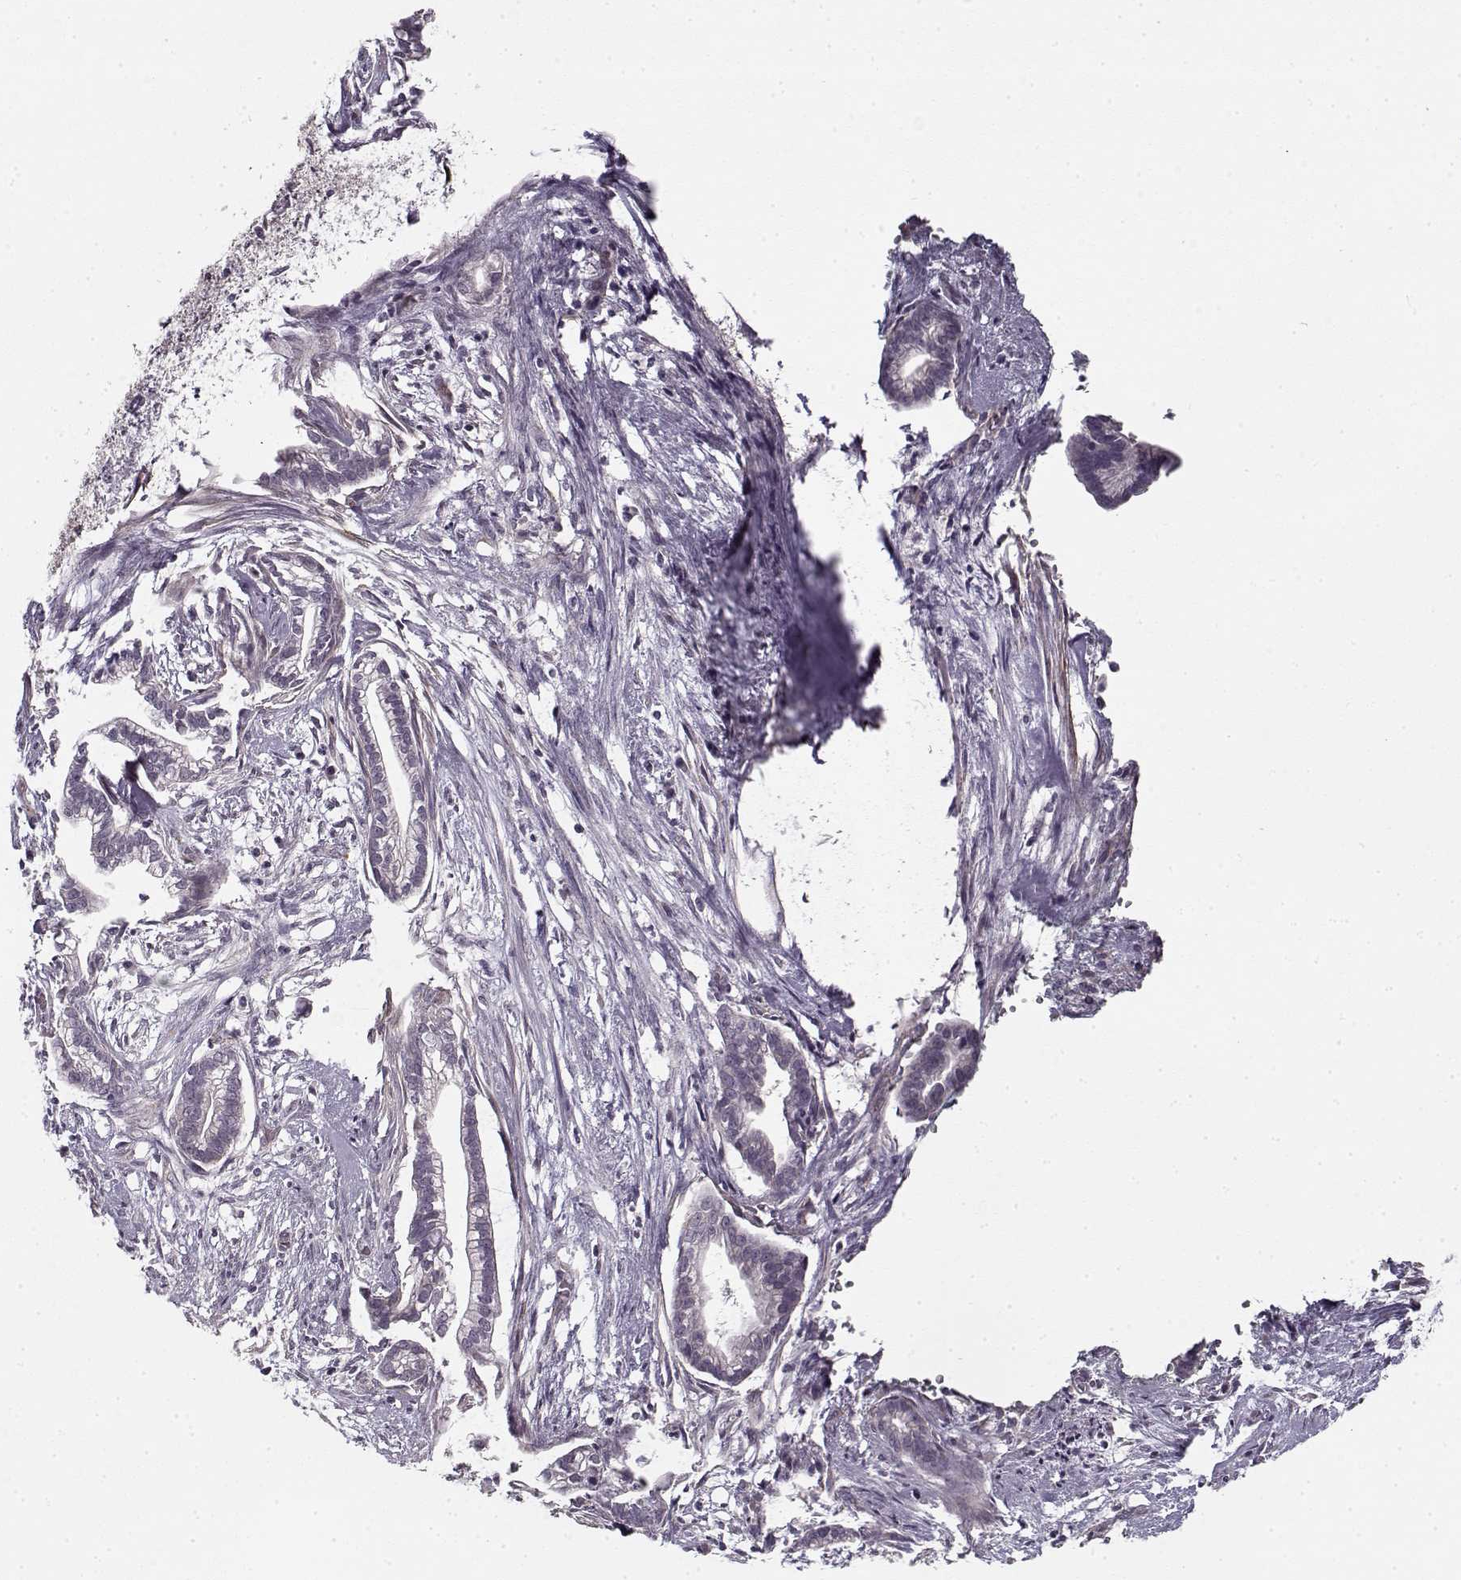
{"staining": {"intensity": "negative", "quantity": "none", "location": "none"}, "tissue": "cervical cancer", "cell_type": "Tumor cells", "image_type": "cancer", "snomed": [{"axis": "morphology", "description": "Adenocarcinoma, NOS"}, {"axis": "topography", "description": "Cervix"}], "caption": "A photomicrograph of cervical cancer (adenocarcinoma) stained for a protein reveals no brown staining in tumor cells.", "gene": "LAMB2", "patient": {"sex": "female", "age": 62}}